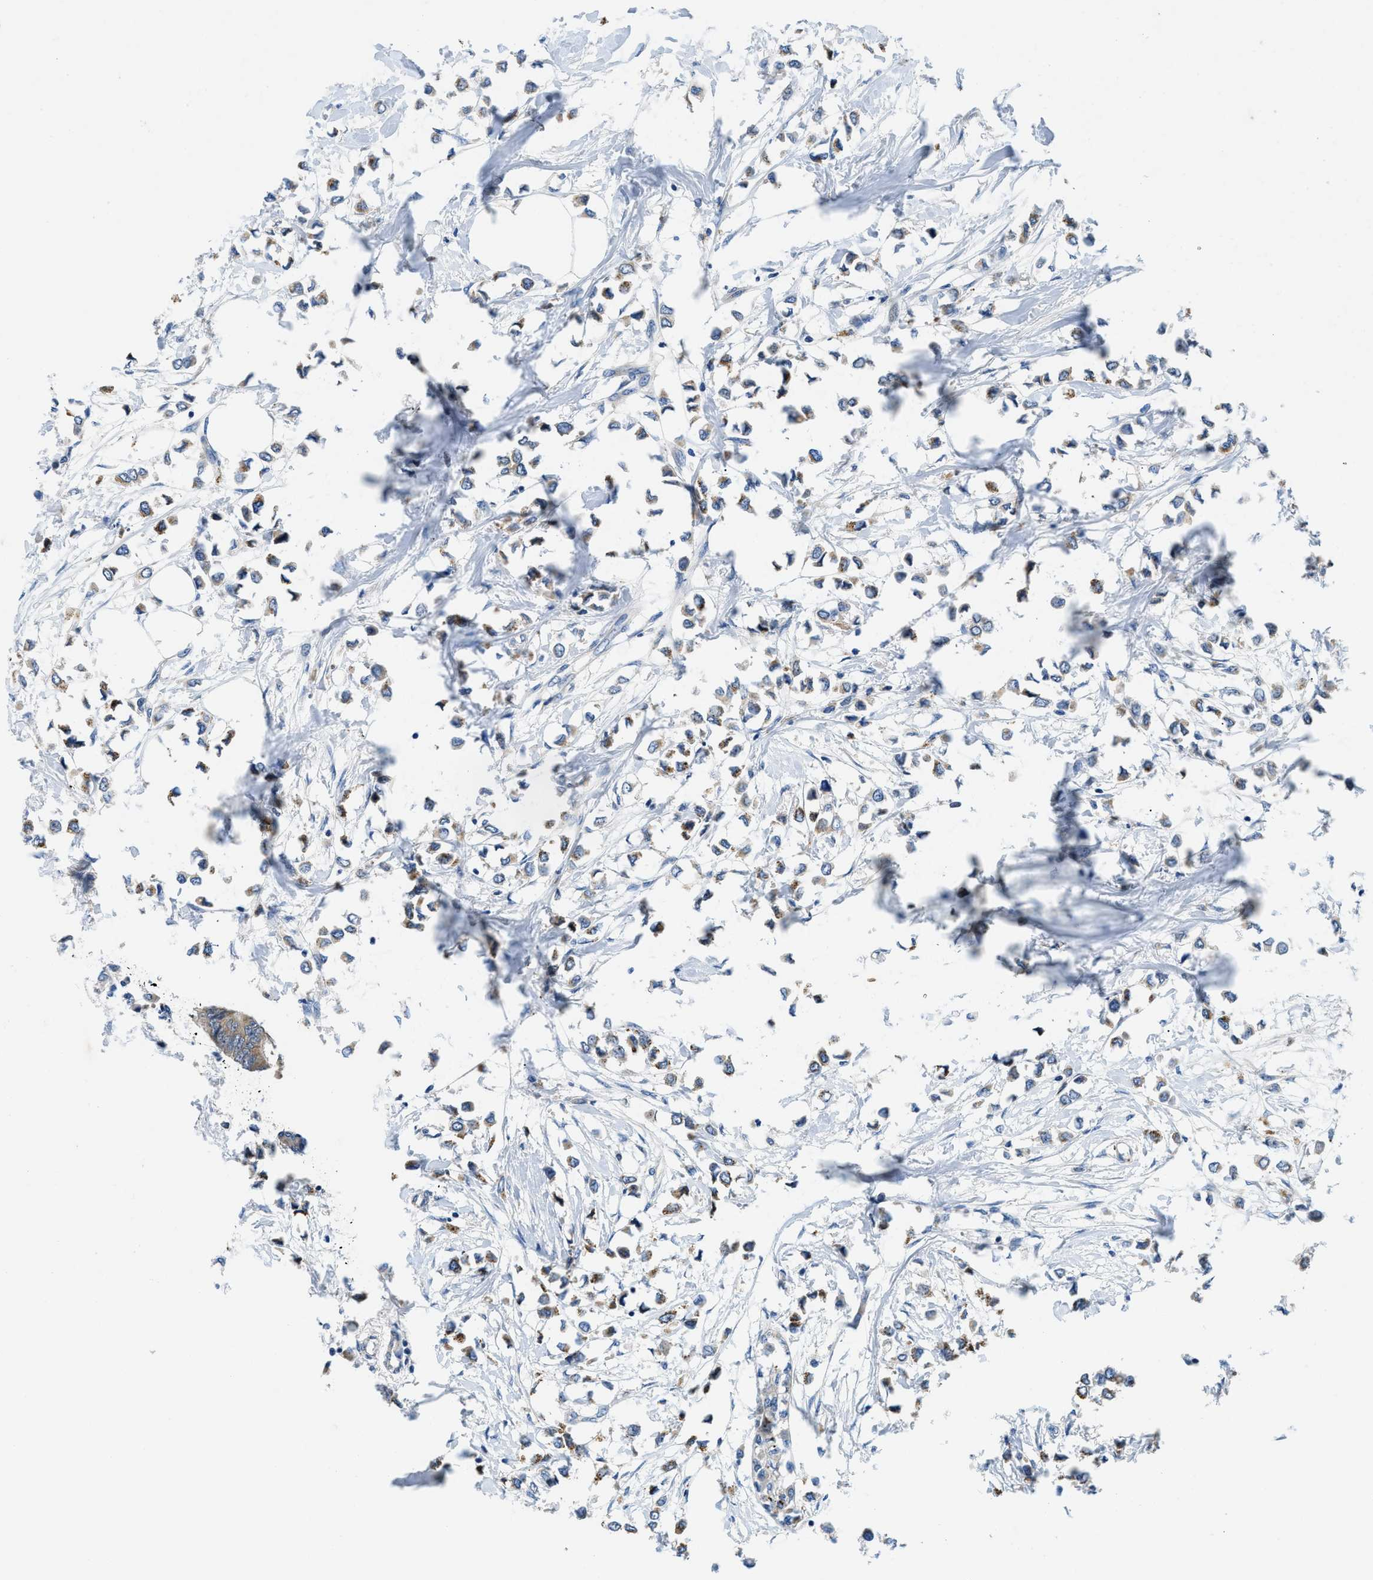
{"staining": {"intensity": "moderate", "quantity": "25%-75%", "location": "cytoplasmic/membranous"}, "tissue": "breast cancer", "cell_type": "Tumor cells", "image_type": "cancer", "snomed": [{"axis": "morphology", "description": "Lobular carcinoma"}, {"axis": "topography", "description": "Breast"}], "caption": "An image of human lobular carcinoma (breast) stained for a protein reveals moderate cytoplasmic/membranous brown staining in tumor cells.", "gene": "ADGRE3", "patient": {"sex": "female", "age": 51}}